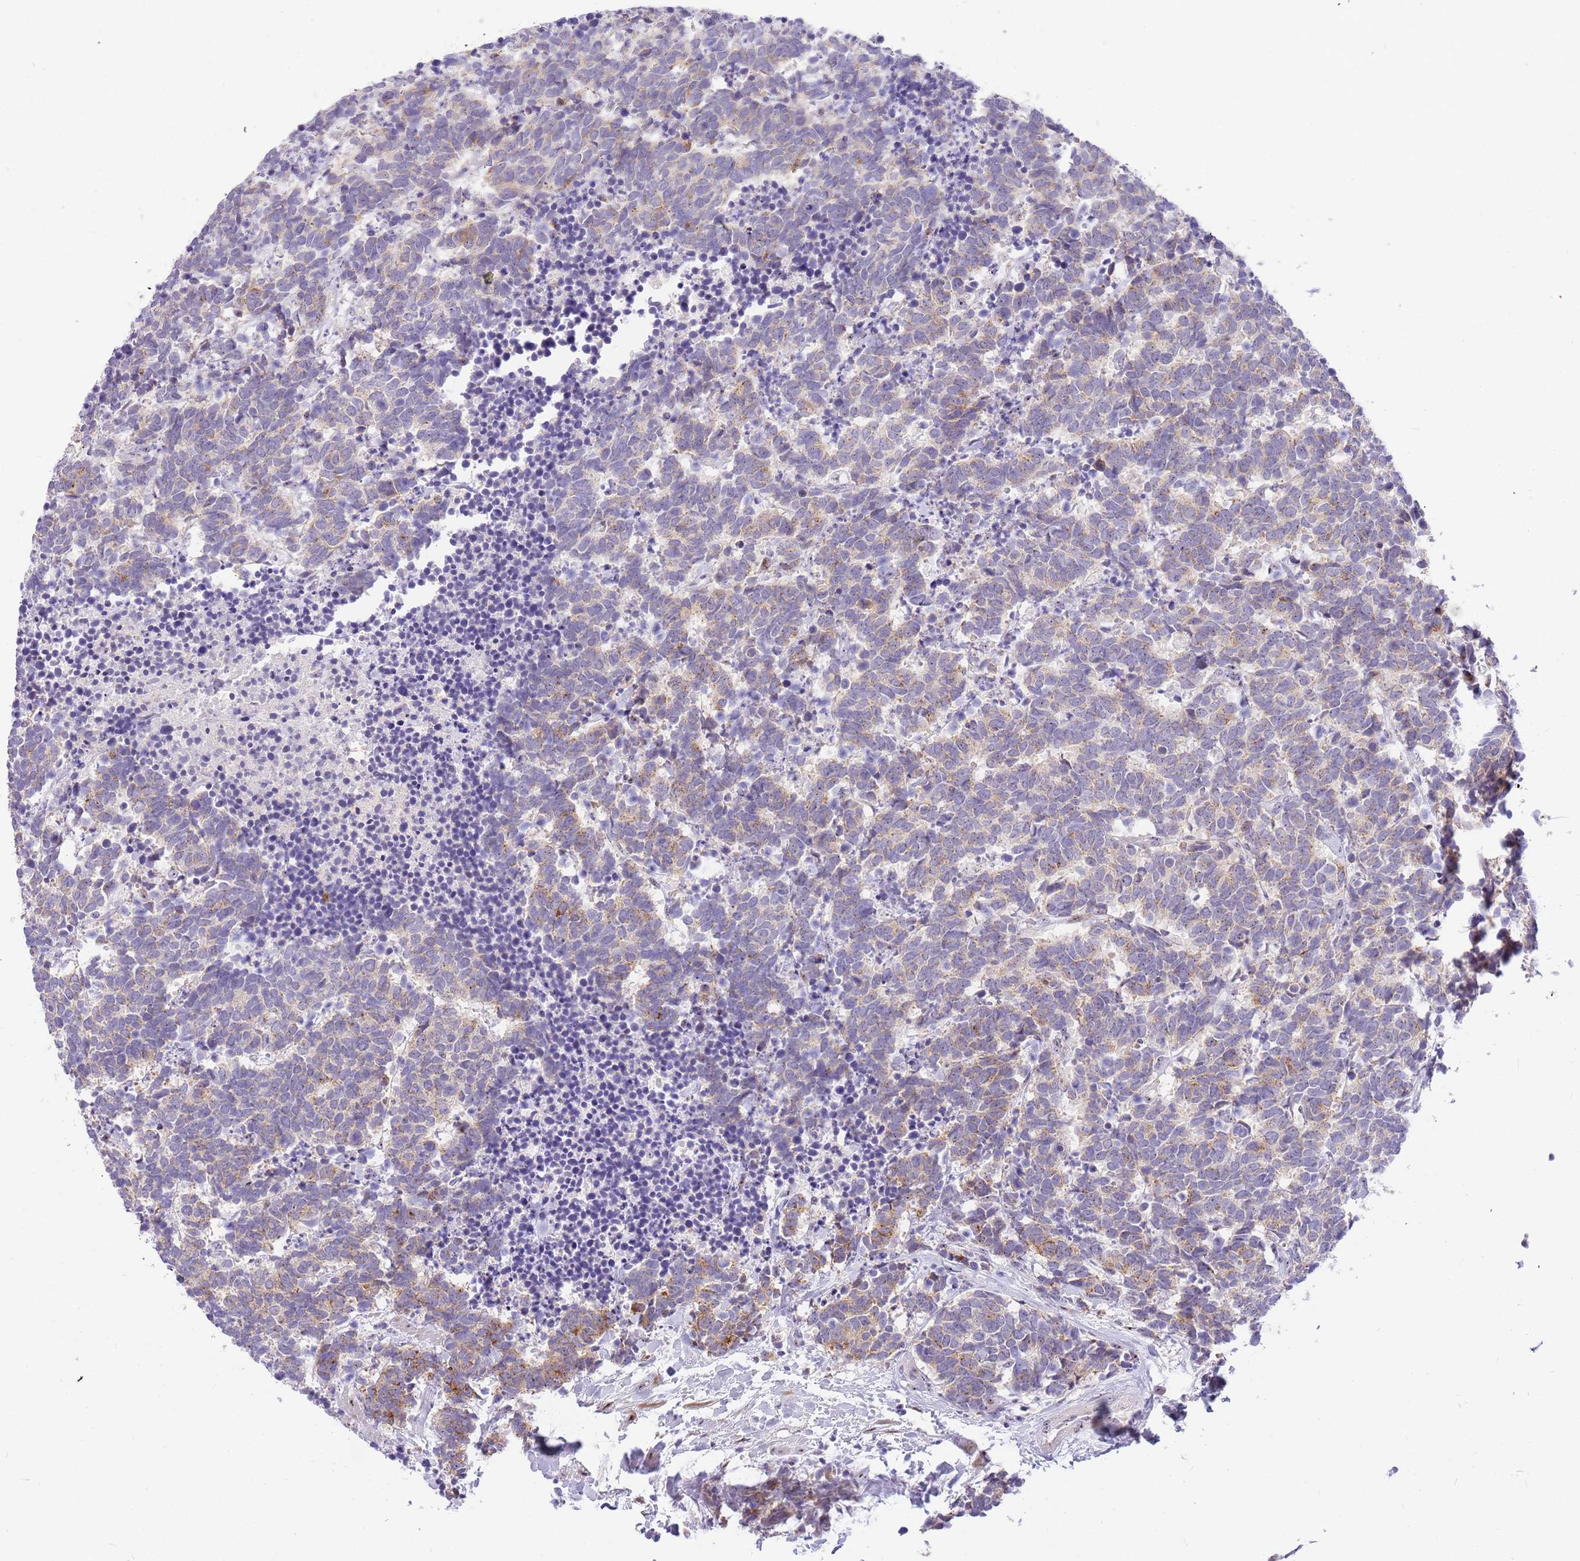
{"staining": {"intensity": "weak", "quantity": "25%-75%", "location": "cytoplasmic/membranous"}, "tissue": "carcinoid", "cell_type": "Tumor cells", "image_type": "cancer", "snomed": [{"axis": "morphology", "description": "Carcinoma, NOS"}, {"axis": "morphology", "description": "Carcinoid, malignant, NOS"}, {"axis": "topography", "description": "Prostate"}], "caption": "Immunohistochemical staining of human carcinoma exhibits low levels of weak cytoplasmic/membranous protein expression in approximately 25%-75% of tumor cells. The staining was performed using DAB to visualize the protein expression in brown, while the nuclei were stained in blue with hematoxylin (Magnification: 20x).", "gene": "DNAJA3", "patient": {"sex": "male", "age": 57}}